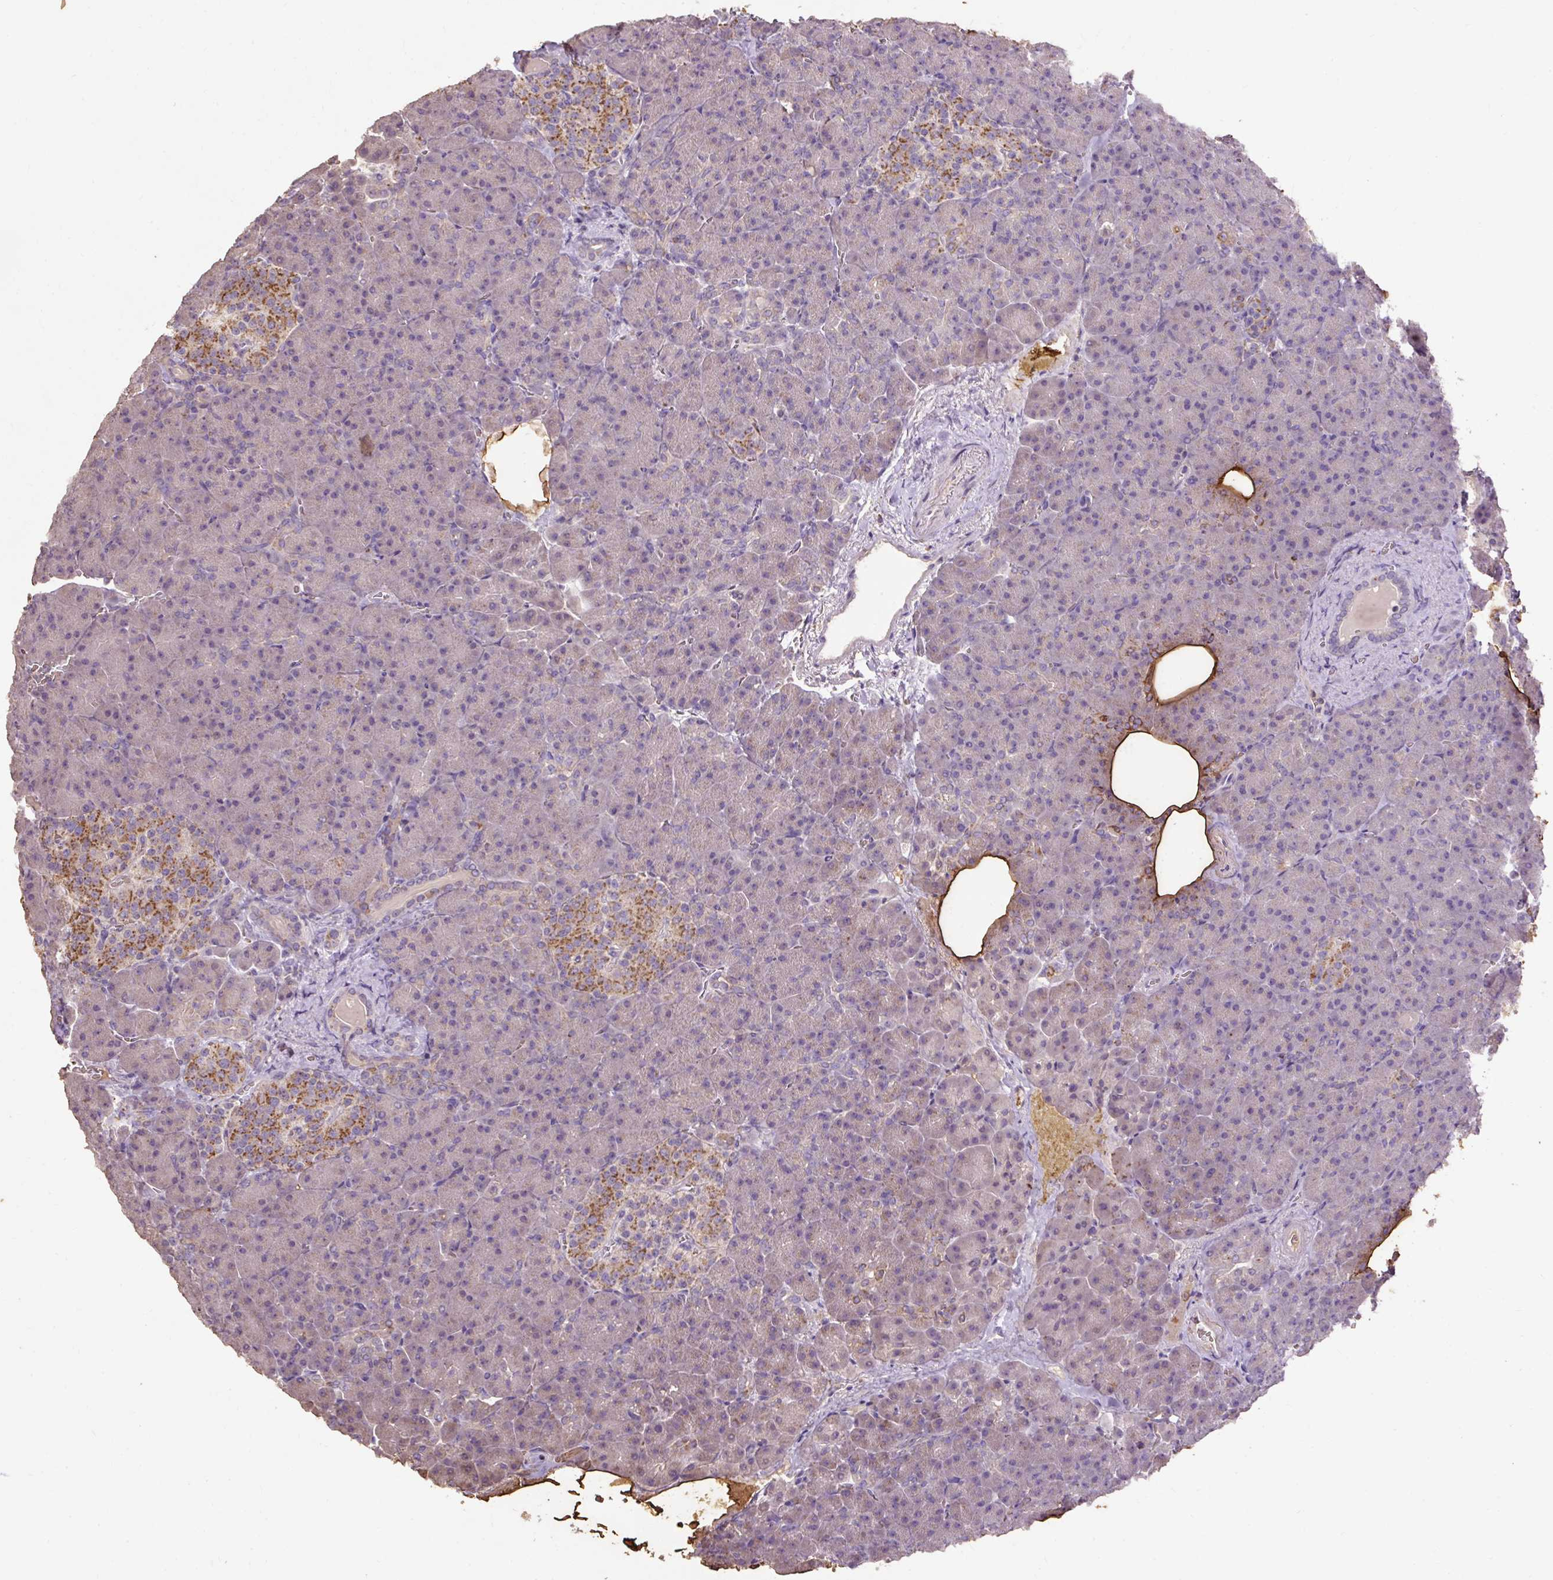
{"staining": {"intensity": "negative", "quantity": "none", "location": "none"}, "tissue": "pancreas", "cell_type": "Exocrine glandular cells", "image_type": "normal", "snomed": [{"axis": "morphology", "description": "Normal tissue, NOS"}, {"axis": "topography", "description": "Pancreas"}], "caption": "High magnification brightfield microscopy of benign pancreas stained with DAB (brown) and counterstained with hematoxylin (blue): exocrine glandular cells show no significant staining.", "gene": "LRTM2", "patient": {"sex": "female", "age": 74}}